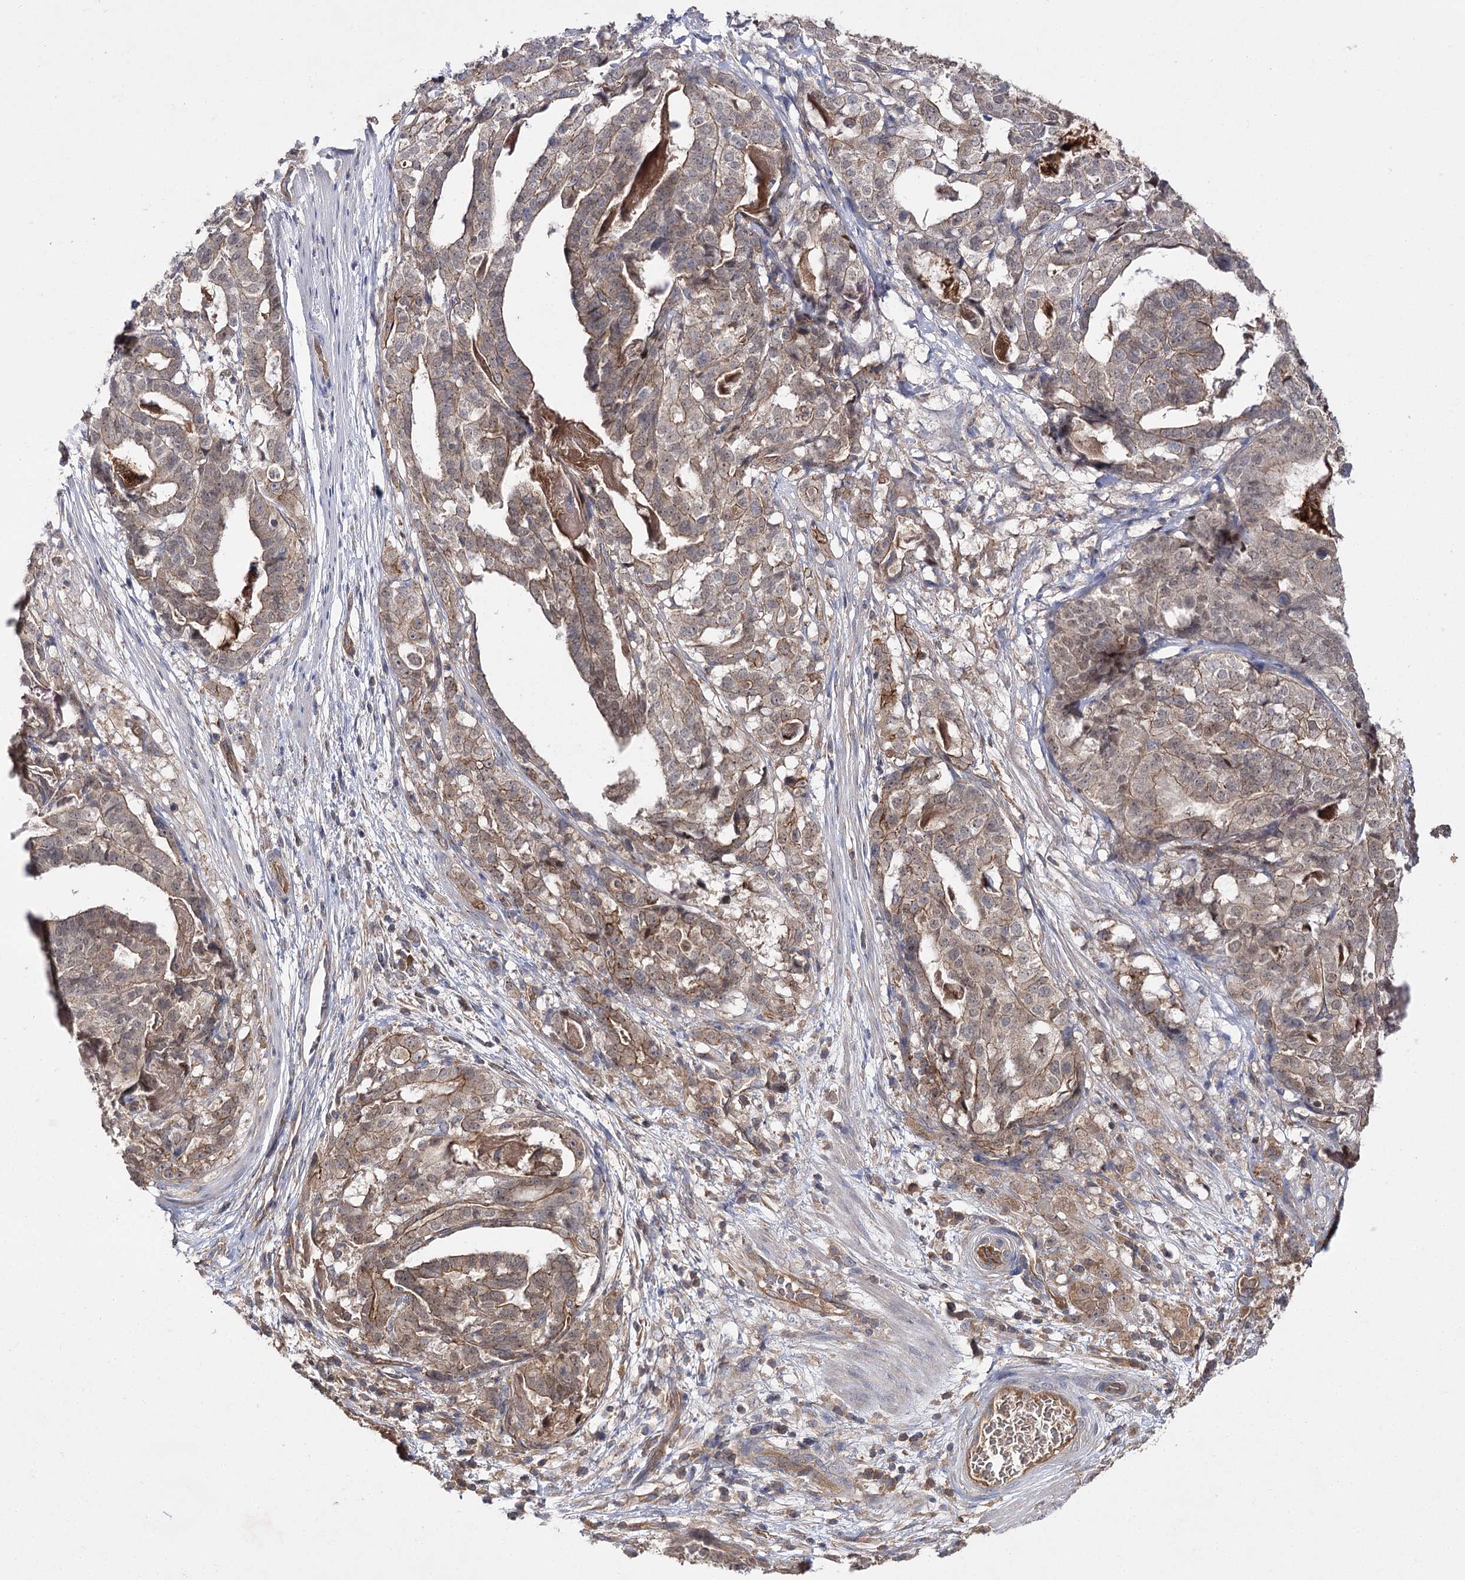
{"staining": {"intensity": "weak", "quantity": "25%-75%", "location": "cytoplasmic/membranous"}, "tissue": "stomach cancer", "cell_type": "Tumor cells", "image_type": "cancer", "snomed": [{"axis": "morphology", "description": "Adenocarcinoma, NOS"}, {"axis": "topography", "description": "Stomach"}], "caption": "Weak cytoplasmic/membranous positivity for a protein is seen in about 25%-75% of tumor cells of adenocarcinoma (stomach) using IHC.", "gene": "BCR", "patient": {"sex": "male", "age": 48}}